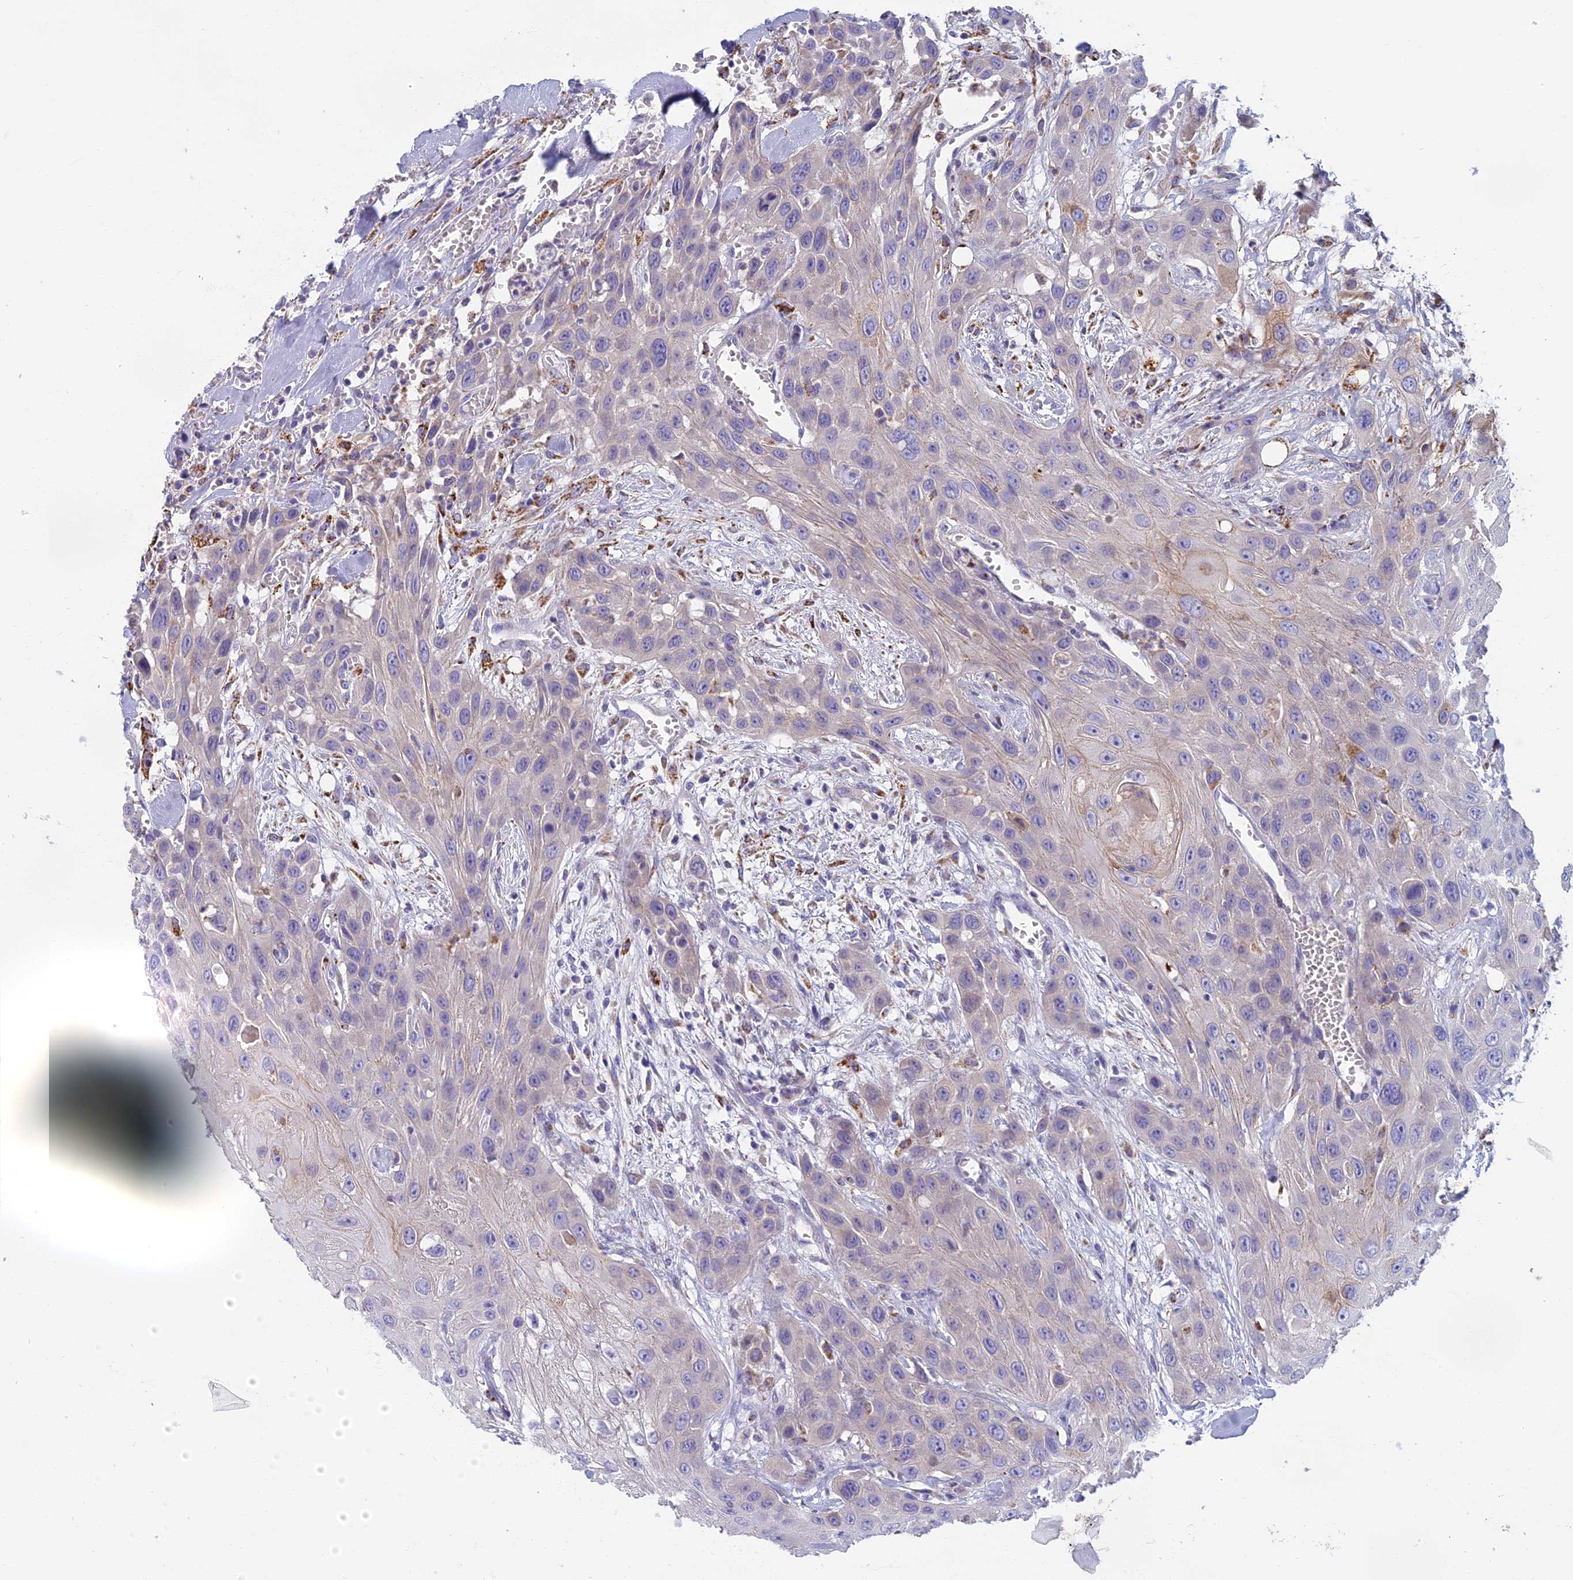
{"staining": {"intensity": "moderate", "quantity": "<25%", "location": "cytoplasmic/membranous"}, "tissue": "head and neck cancer", "cell_type": "Tumor cells", "image_type": "cancer", "snomed": [{"axis": "morphology", "description": "Squamous cell carcinoma, NOS"}, {"axis": "topography", "description": "Head-Neck"}], "caption": "Head and neck squamous cell carcinoma stained for a protein demonstrates moderate cytoplasmic/membranous positivity in tumor cells.", "gene": "SEMA7A", "patient": {"sex": "male", "age": 81}}